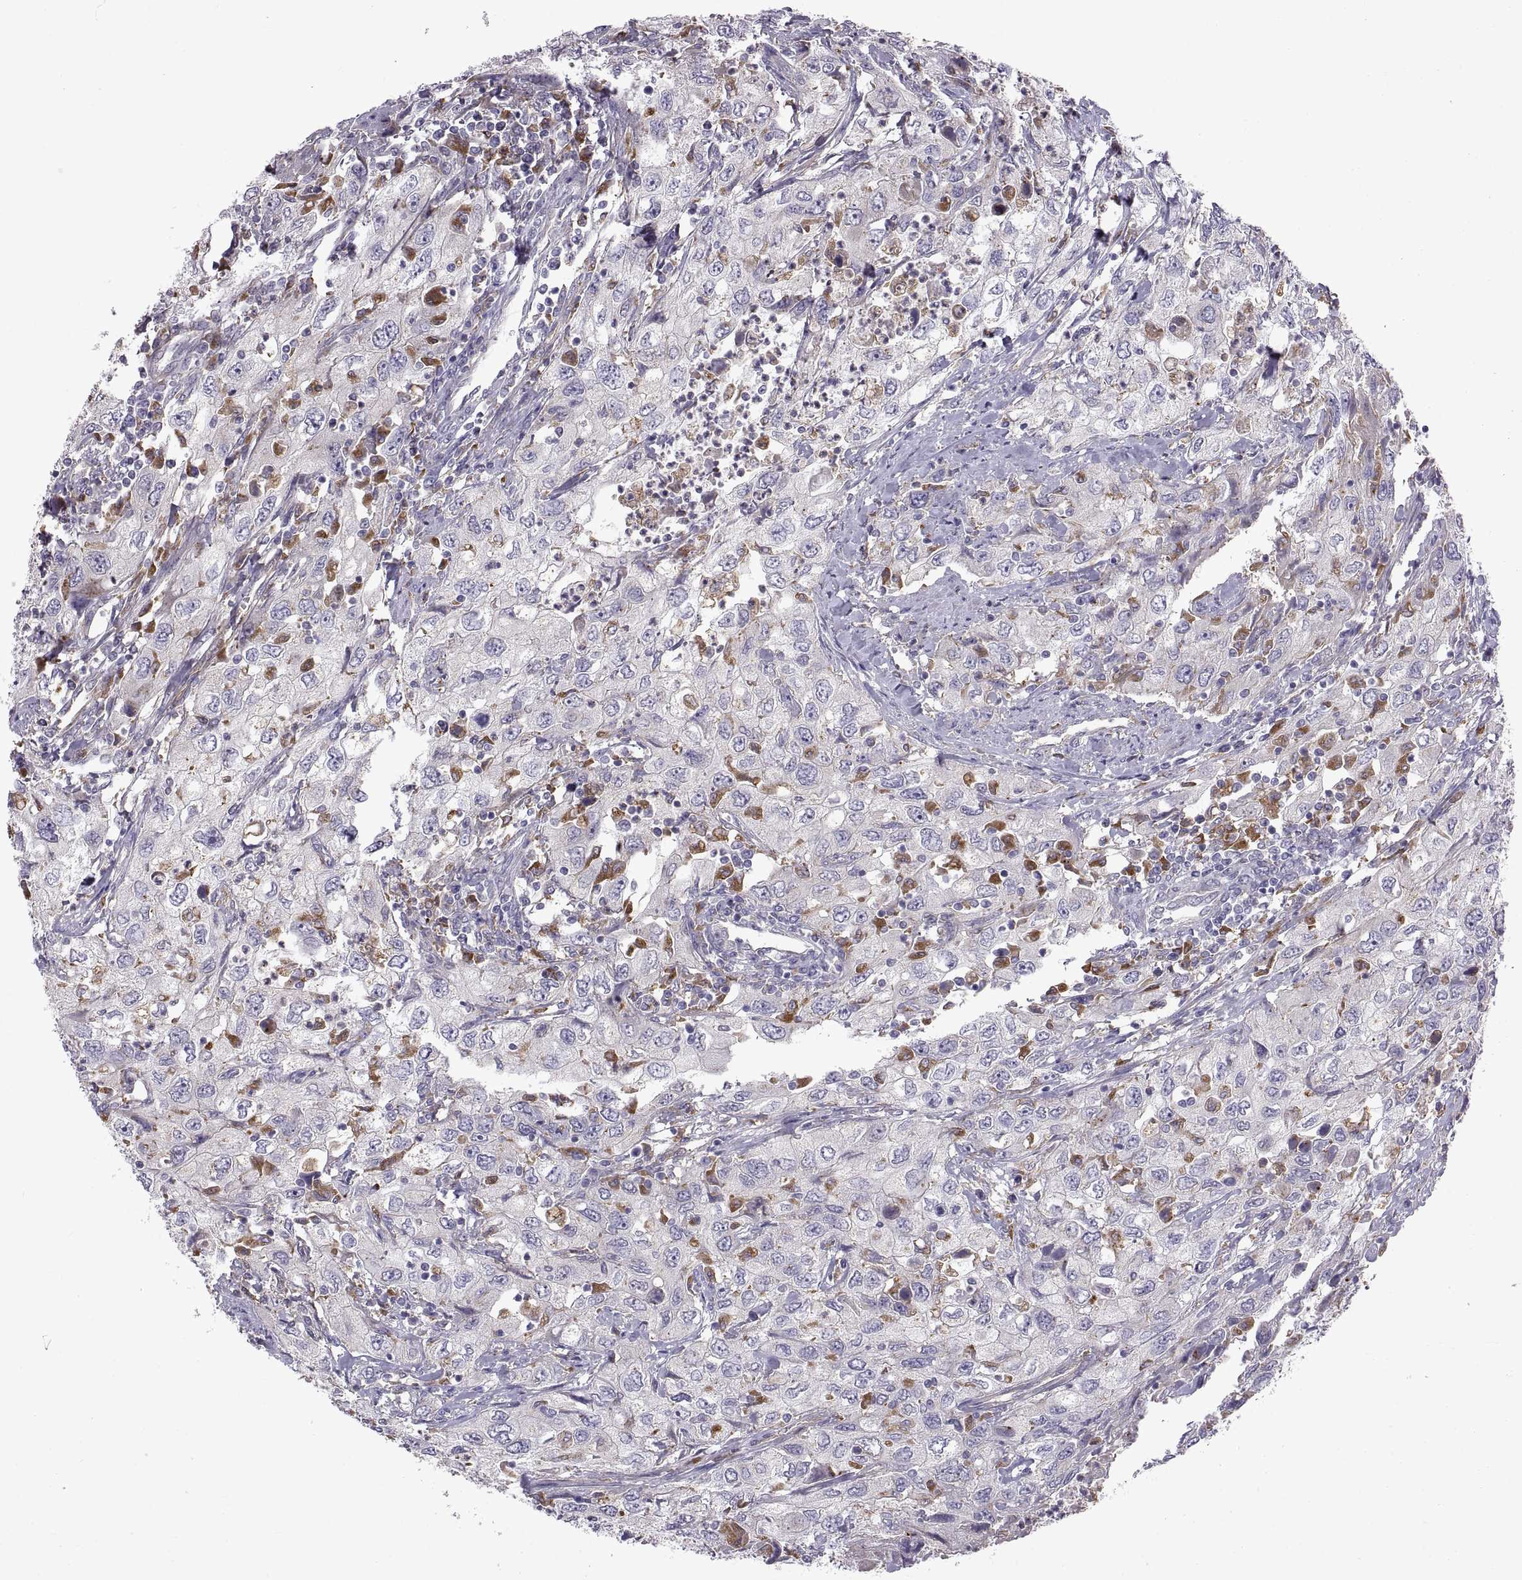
{"staining": {"intensity": "negative", "quantity": "none", "location": "none"}, "tissue": "urothelial cancer", "cell_type": "Tumor cells", "image_type": "cancer", "snomed": [{"axis": "morphology", "description": "Urothelial carcinoma, High grade"}, {"axis": "topography", "description": "Urinary bladder"}], "caption": "The micrograph displays no significant staining in tumor cells of high-grade urothelial carcinoma.", "gene": "ARSL", "patient": {"sex": "male", "age": 76}}